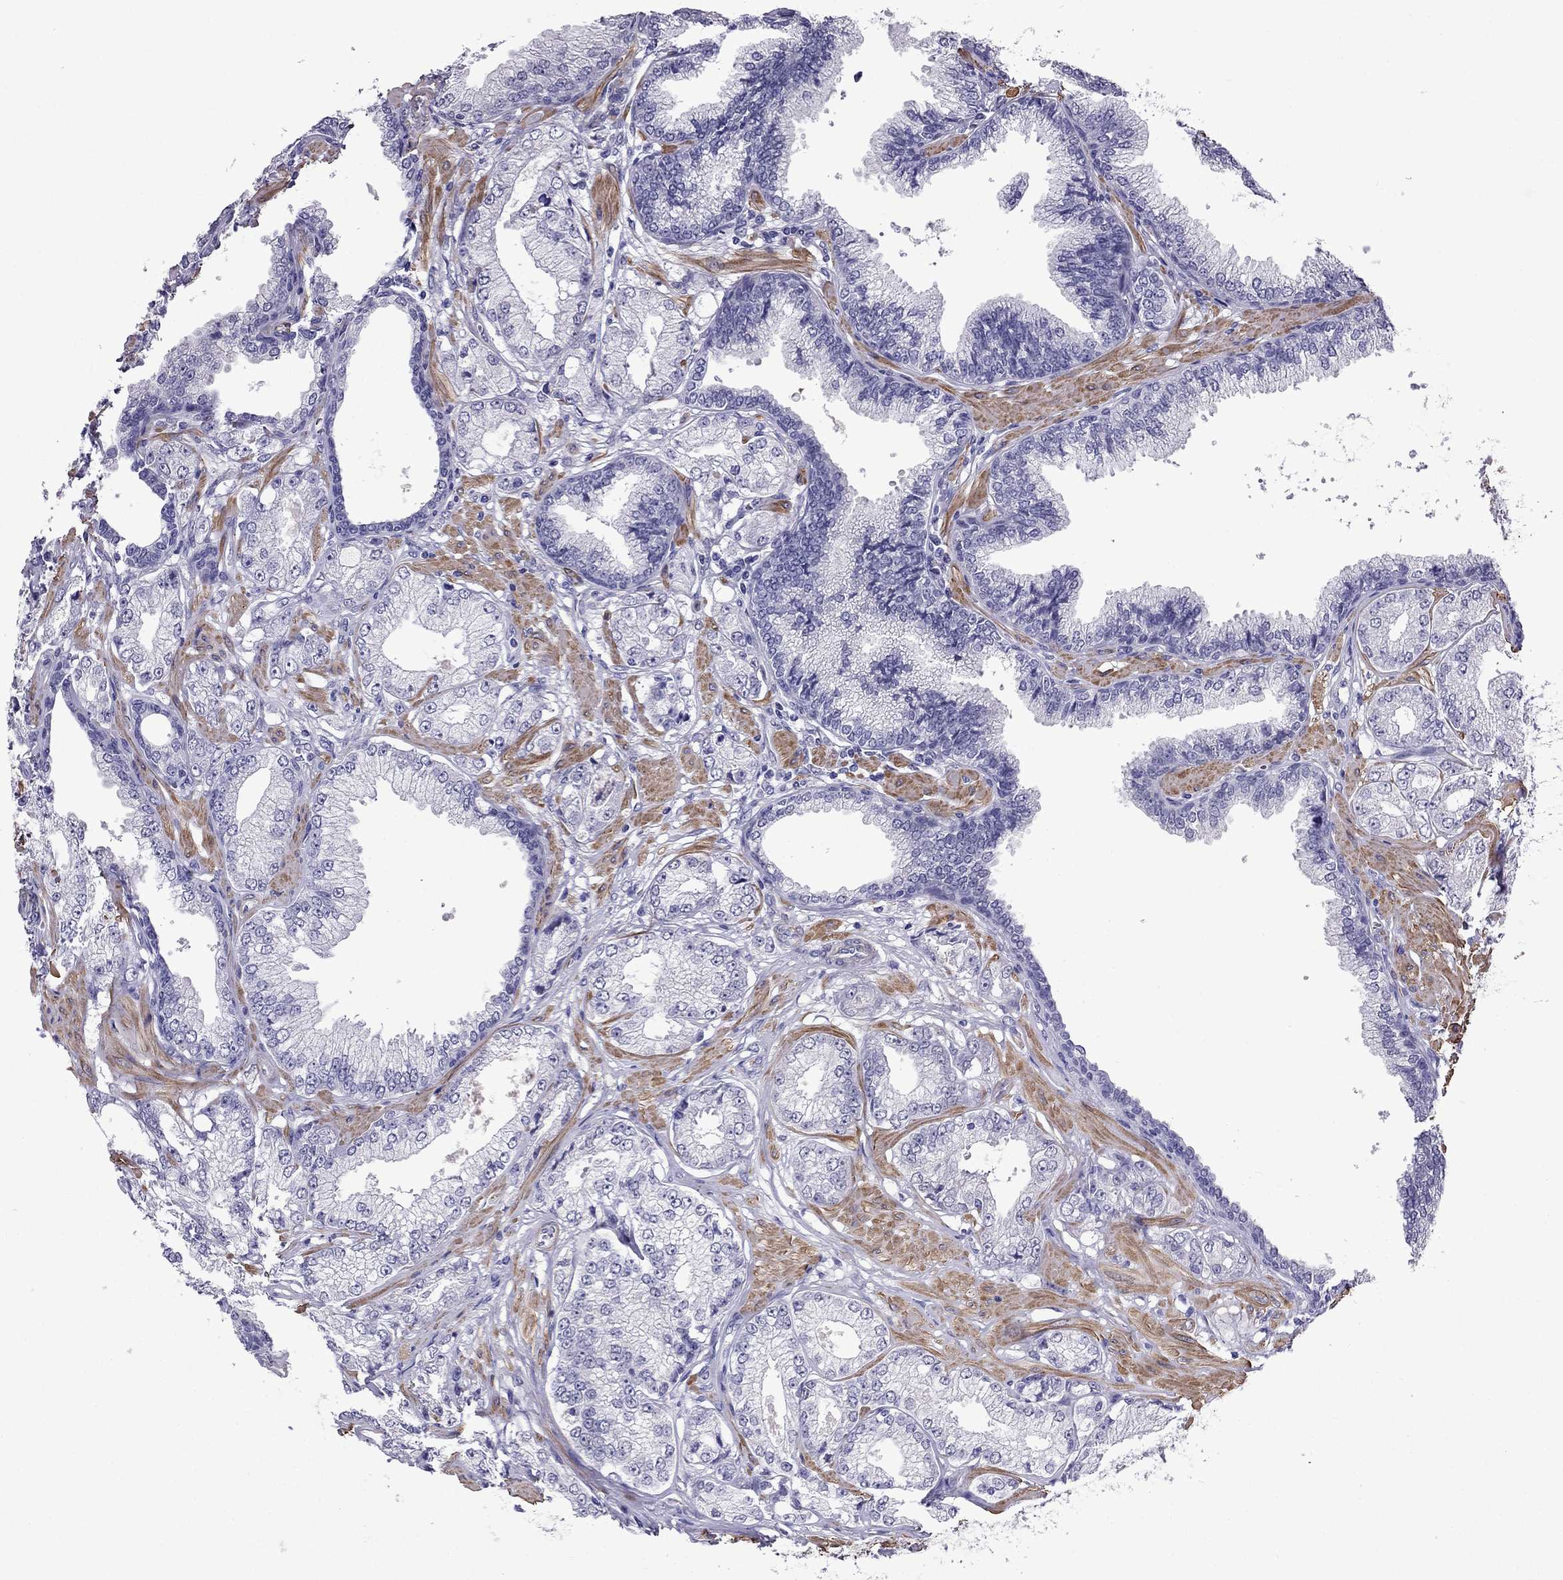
{"staining": {"intensity": "negative", "quantity": "none", "location": "none"}, "tissue": "prostate cancer", "cell_type": "Tumor cells", "image_type": "cancer", "snomed": [{"axis": "morphology", "description": "Adenocarcinoma, NOS"}, {"axis": "topography", "description": "Prostate"}], "caption": "Immunohistochemistry of prostate adenocarcinoma shows no expression in tumor cells.", "gene": "CHRNA5", "patient": {"sex": "male", "age": 64}}